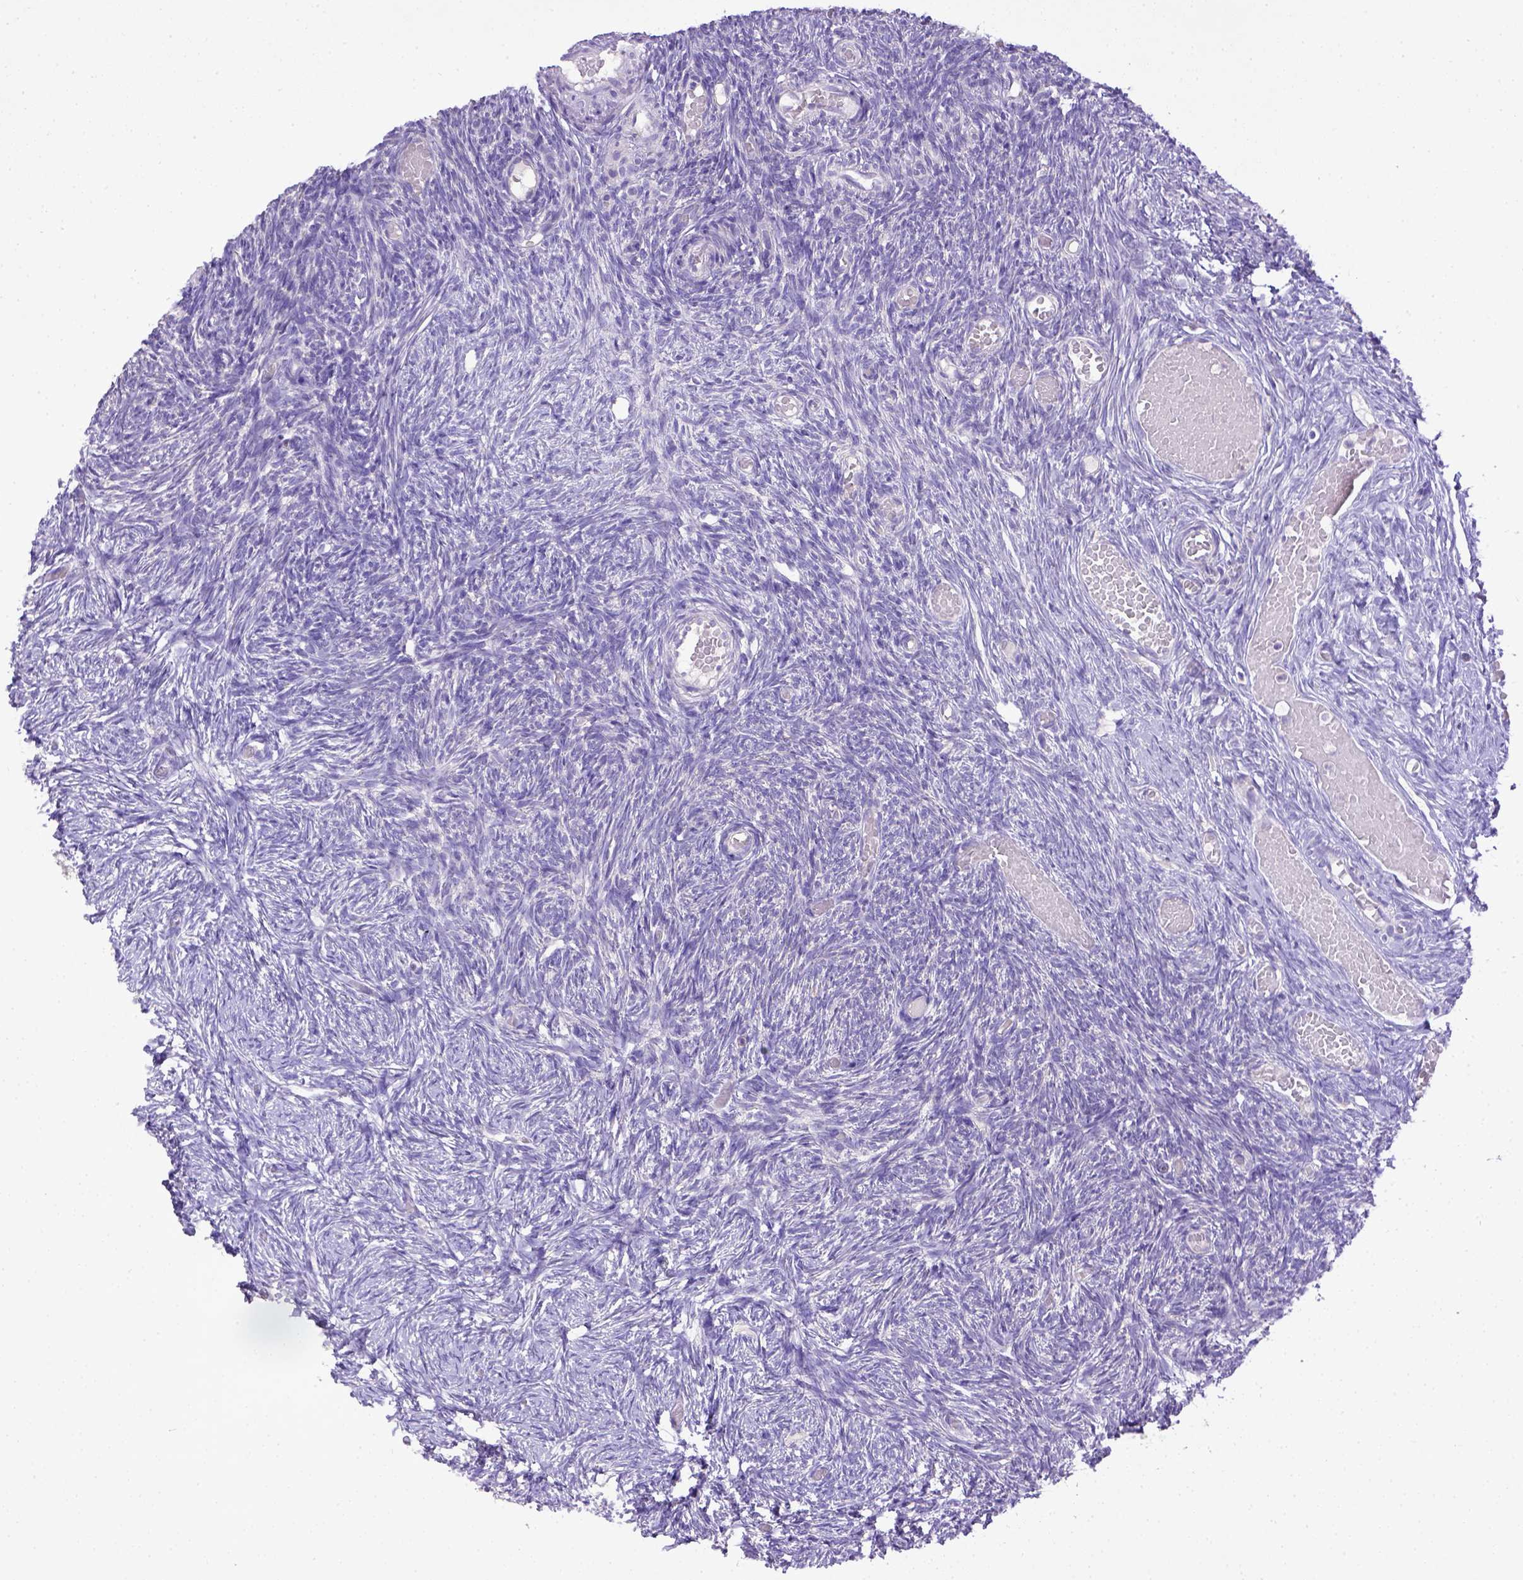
{"staining": {"intensity": "negative", "quantity": "none", "location": "none"}, "tissue": "ovary", "cell_type": "Ovarian stroma cells", "image_type": "normal", "snomed": [{"axis": "morphology", "description": "Normal tissue, NOS"}, {"axis": "topography", "description": "Ovary"}], "caption": "IHC of unremarkable ovary shows no expression in ovarian stroma cells. (Brightfield microscopy of DAB (3,3'-diaminobenzidine) immunohistochemistry (IHC) at high magnification).", "gene": "CD40", "patient": {"sex": "female", "age": 39}}